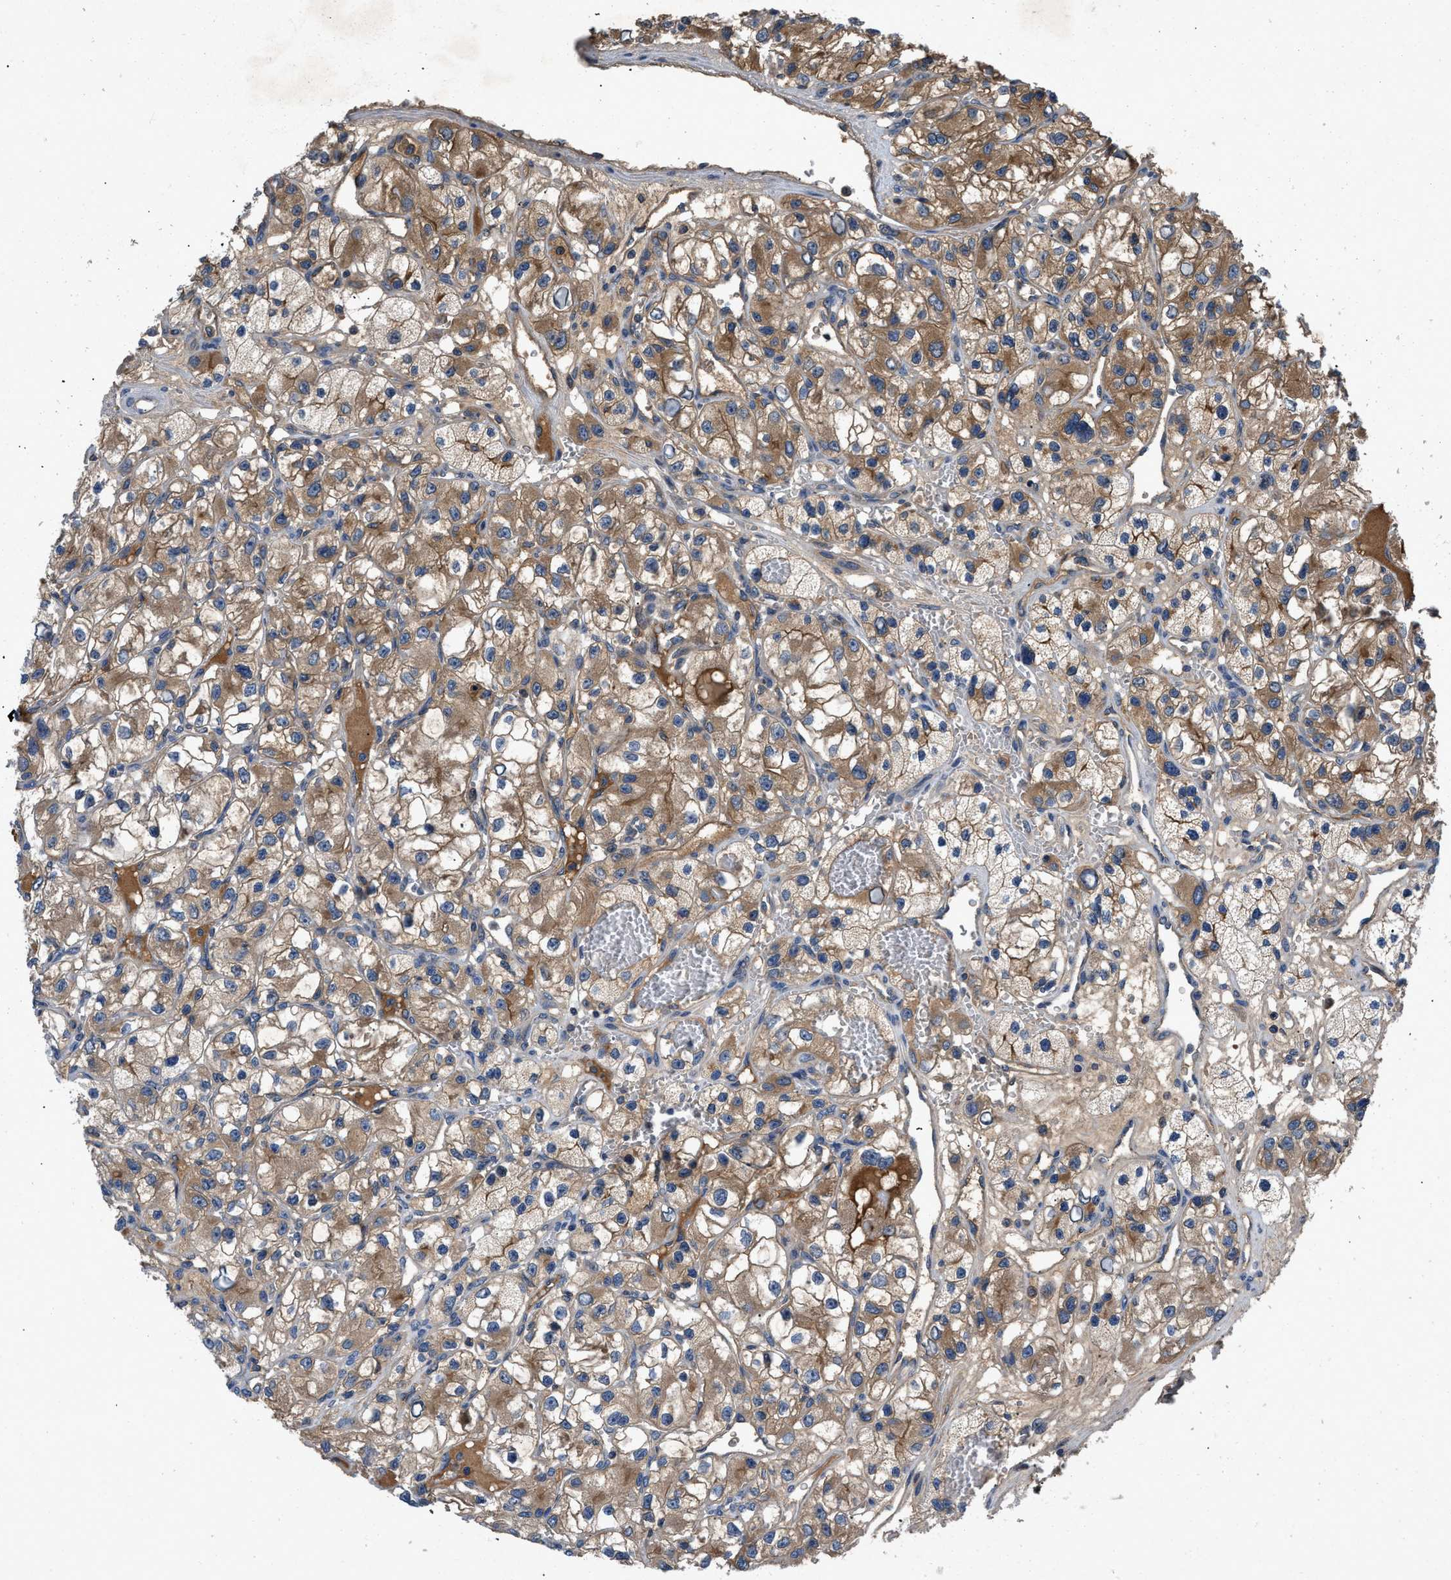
{"staining": {"intensity": "moderate", "quantity": ">75%", "location": "cytoplasmic/membranous"}, "tissue": "renal cancer", "cell_type": "Tumor cells", "image_type": "cancer", "snomed": [{"axis": "morphology", "description": "Adenocarcinoma, NOS"}, {"axis": "topography", "description": "Kidney"}], "caption": "High-magnification brightfield microscopy of adenocarcinoma (renal) stained with DAB (brown) and counterstained with hematoxylin (blue). tumor cells exhibit moderate cytoplasmic/membranous expression is present in about>75% of cells. Nuclei are stained in blue.", "gene": "VPS4A", "patient": {"sex": "female", "age": 57}}